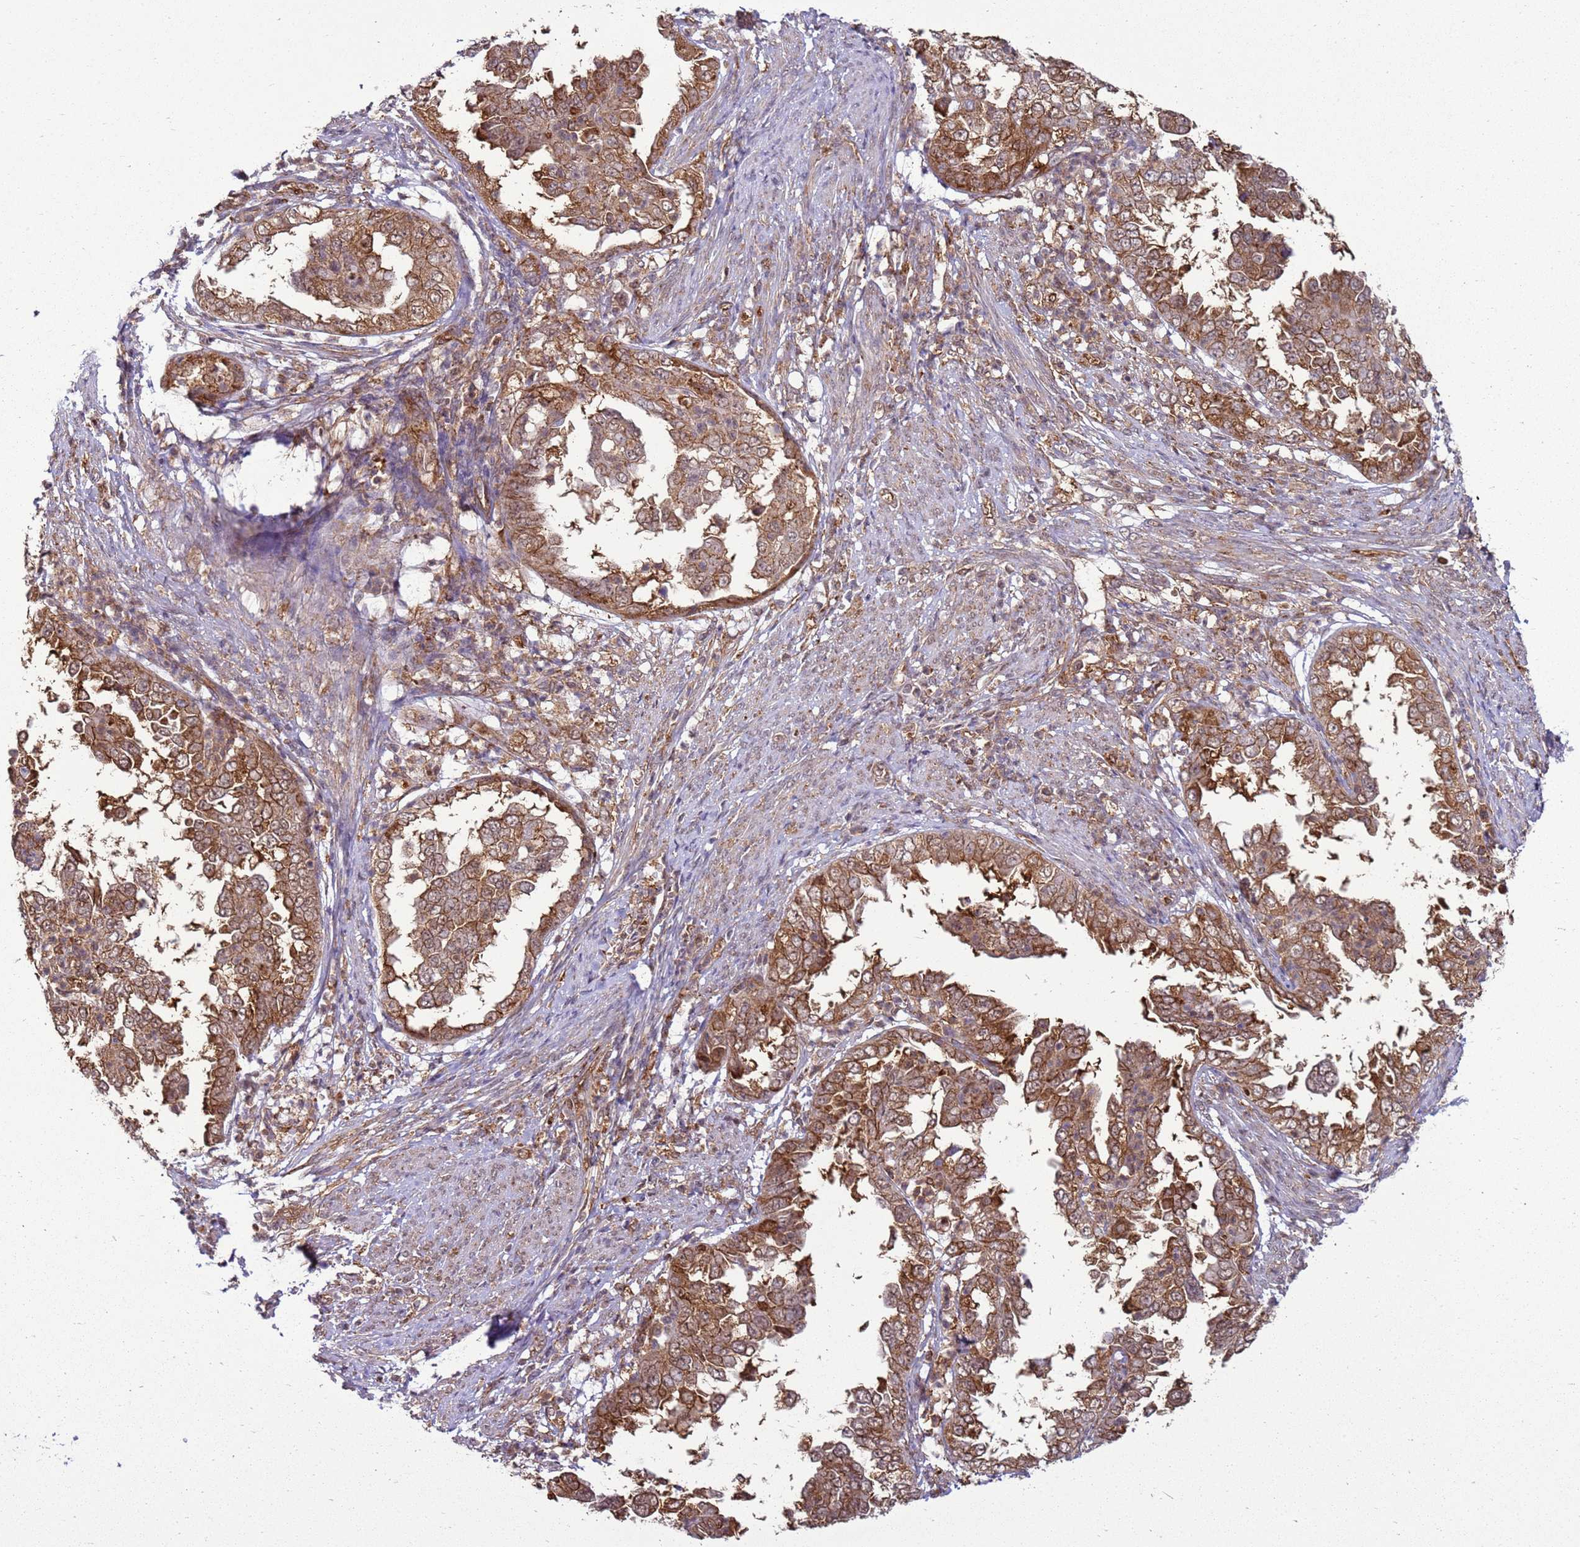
{"staining": {"intensity": "strong", "quantity": ">75%", "location": "cytoplasmic/membranous"}, "tissue": "endometrial cancer", "cell_type": "Tumor cells", "image_type": "cancer", "snomed": [{"axis": "morphology", "description": "Adenocarcinoma, NOS"}, {"axis": "topography", "description": "Endometrium"}], "caption": "Strong cytoplasmic/membranous protein expression is seen in about >75% of tumor cells in endometrial adenocarcinoma.", "gene": "GABRE", "patient": {"sex": "female", "age": 85}}